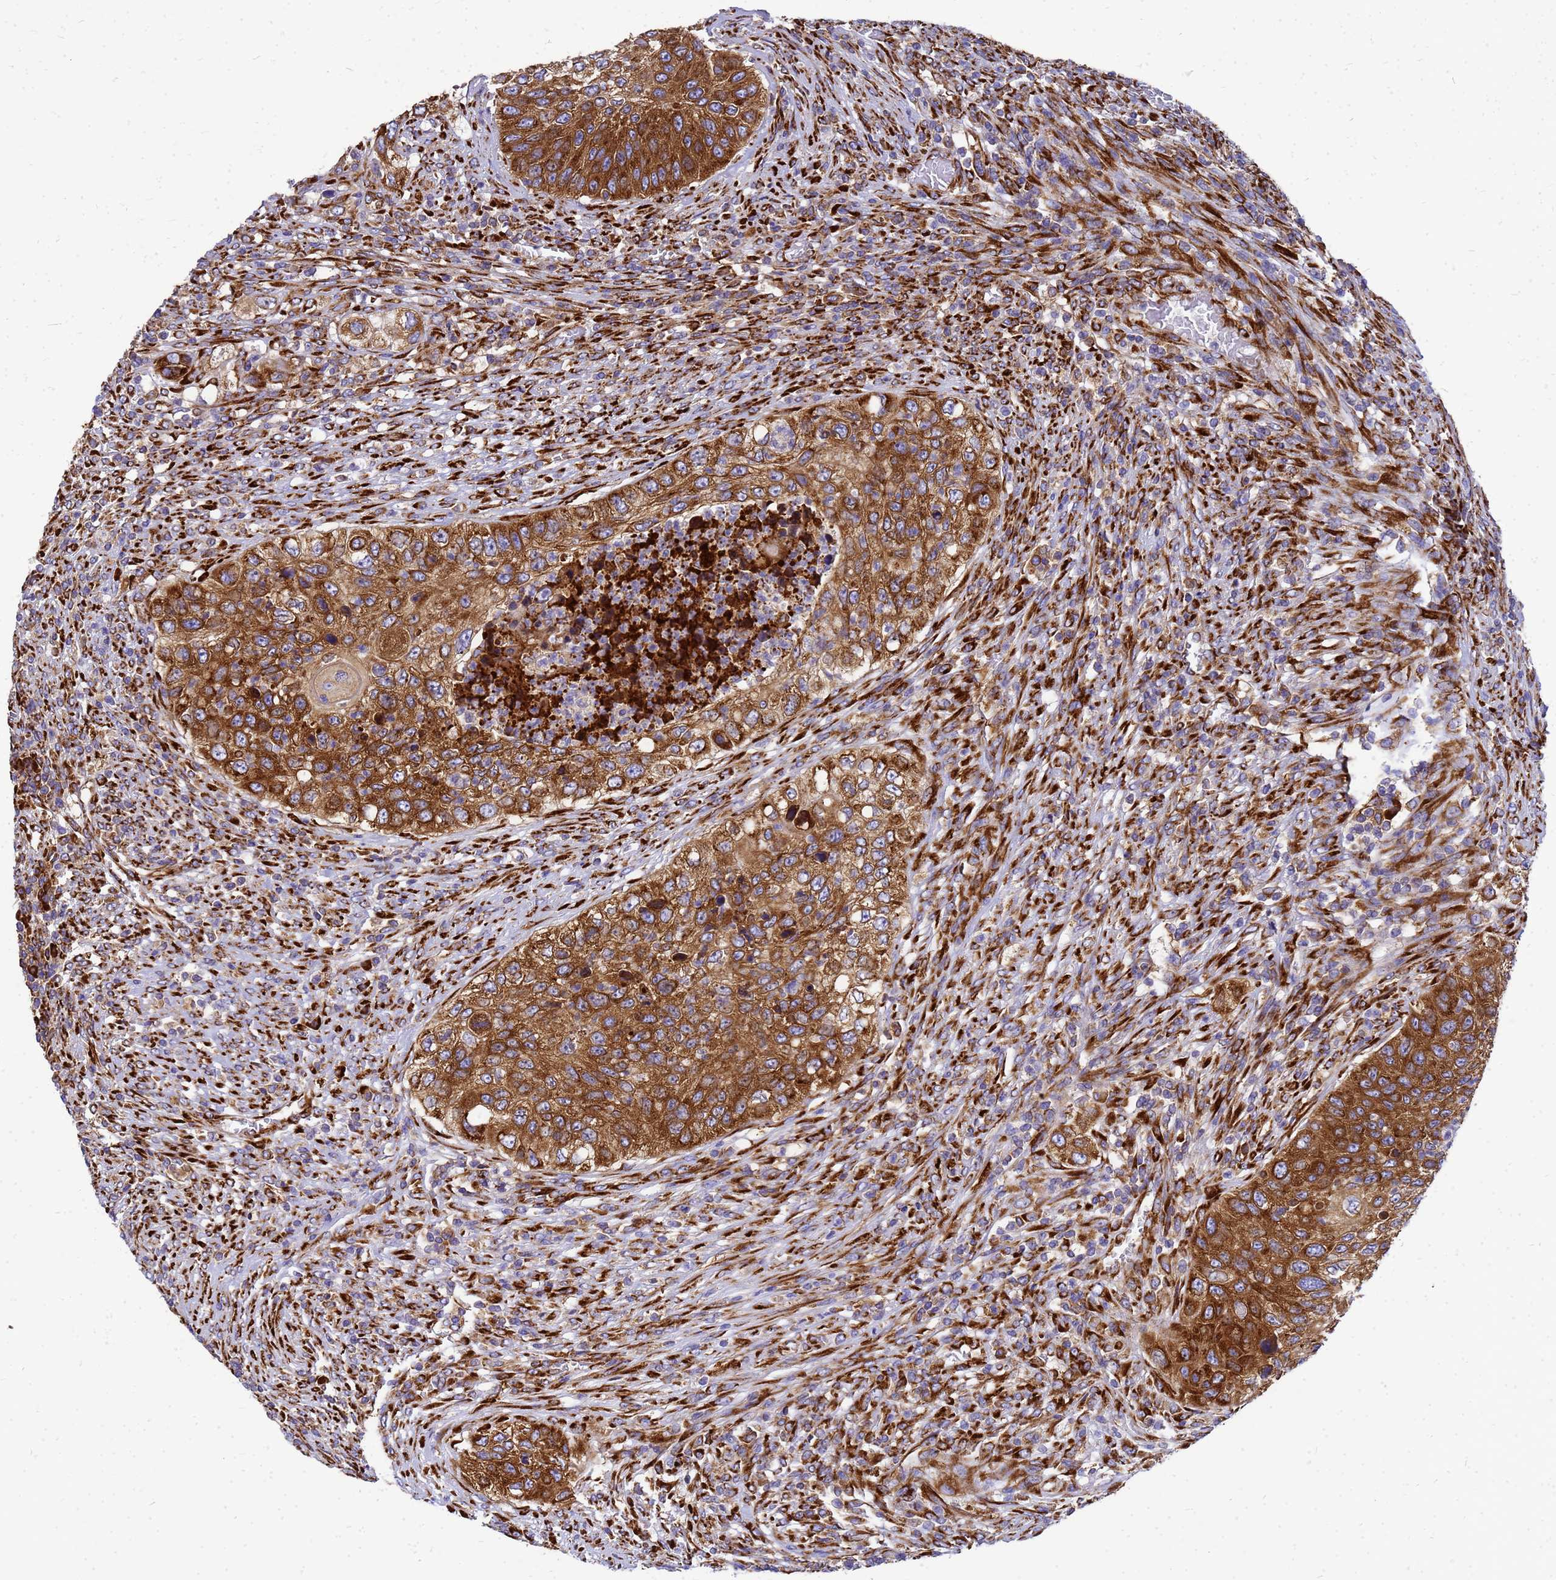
{"staining": {"intensity": "strong", "quantity": ">75%", "location": "cytoplasmic/membranous"}, "tissue": "urothelial cancer", "cell_type": "Tumor cells", "image_type": "cancer", "snomed": [{"axis": "morphology", "description": "Urothelial carcinoma, High grade"}, {"axis": "topography", "description": "Urinary bladder"}], "caption": "Strong cytoplasmic/membranous protein positivity is appreciated in about >75% of tumor cells in urothelial carcinoma (high-grade).", "gene": "EEF1D", "patient": {"sex": "female", "age": 60}}